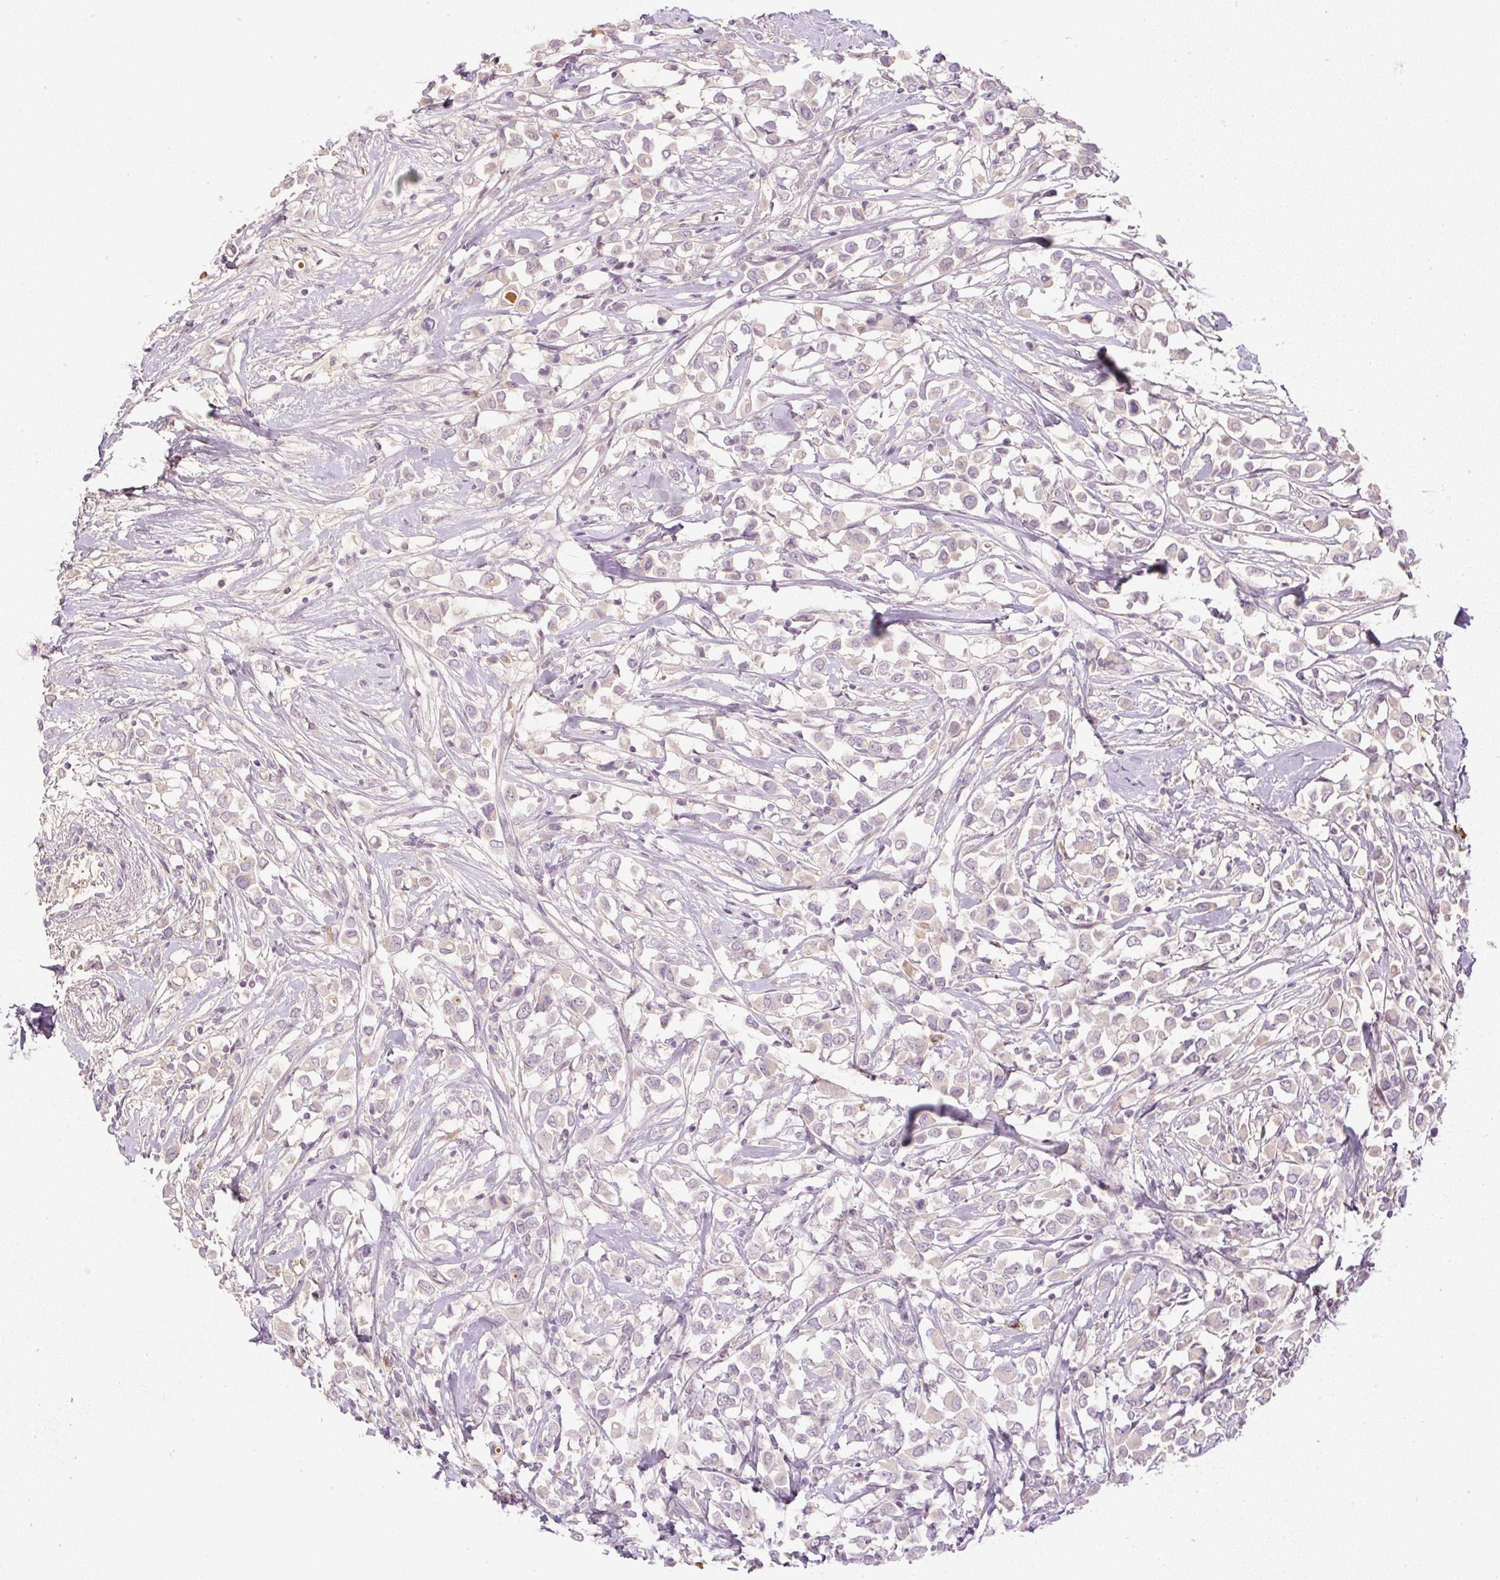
{"staining": {"intensity": "negative", "quantity": "none", "location": "none"}, "tissue": "breast cancer", "cell_type": "Tumor cells", "image_type": "cancer", "snomed": [{"axis": "morphology", "description": "Duct carcinoma"}, {"axis": "topography", "description": "Breast"}], "caption": "The micrograph reveals no staining of tumor cells in breast intraductal carcinoma.", "gene": "AAR2", "patient": {"sex": "female", "age": 61}}